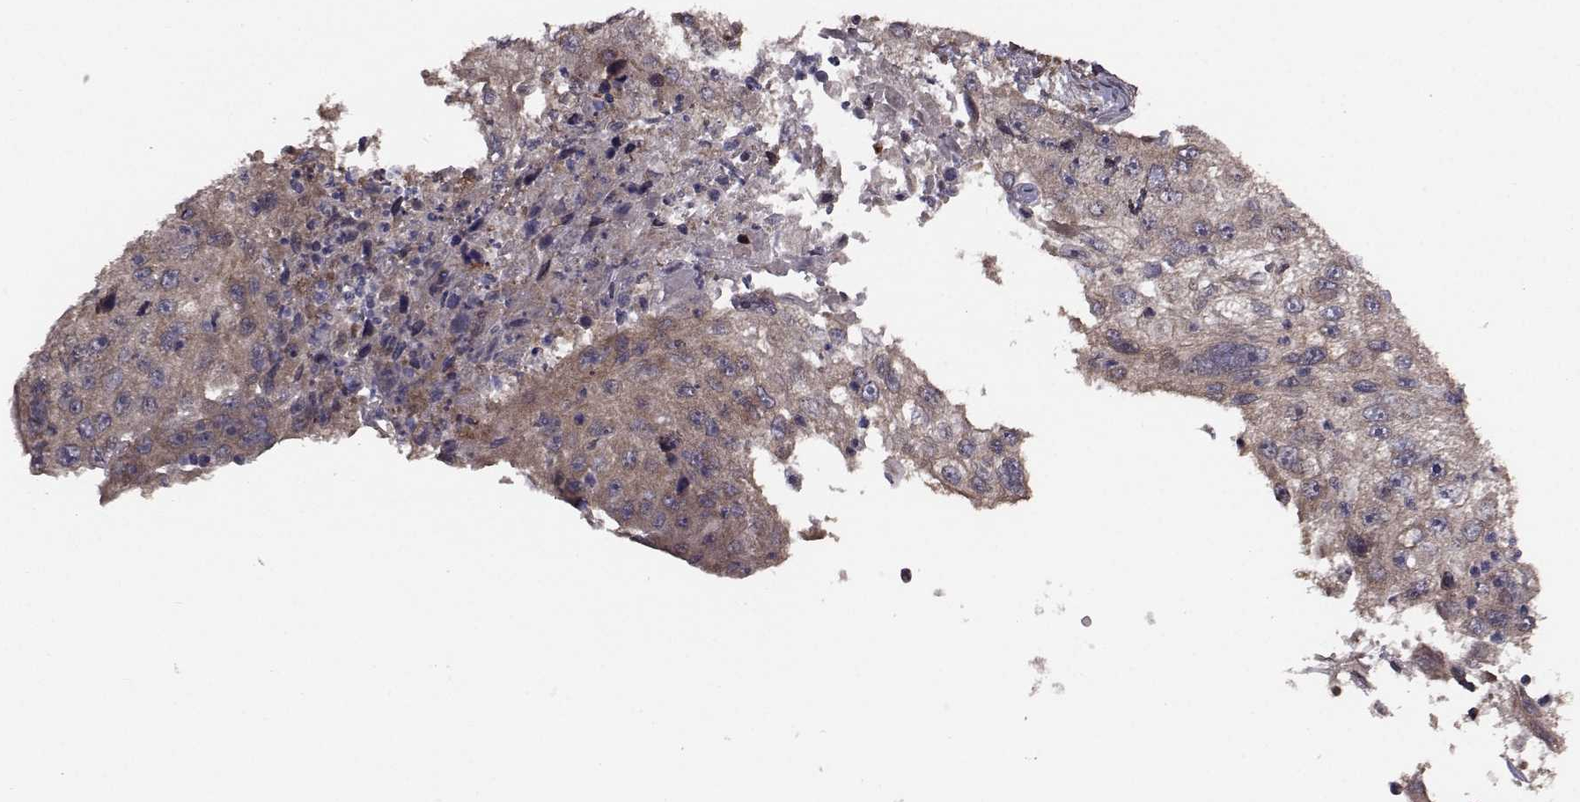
{"staining": {"intensity": "weak", "quantity": ">75%", "location": "cytoplasmic/membranous"}, "tissue": "cervical cancer", "cell_type": "Tumor cells", "image_type": "cancer", "snomed": [{"axis": "morphology", "description": "Squamous cell carcinoma, NOS"}, {"axis": "topography", "description": "Cervix"}], "caption": "A micrograph of squamous cell carcinoma (cervical) stained for a protein reveals weak cytoplasmic/membranous brown staining in tumor cells. (brown staining indicates protein expression, while blue staining denotes nuclei).", "gene": "TRIP10", "patient": {"sex": "female", "age": 36}}